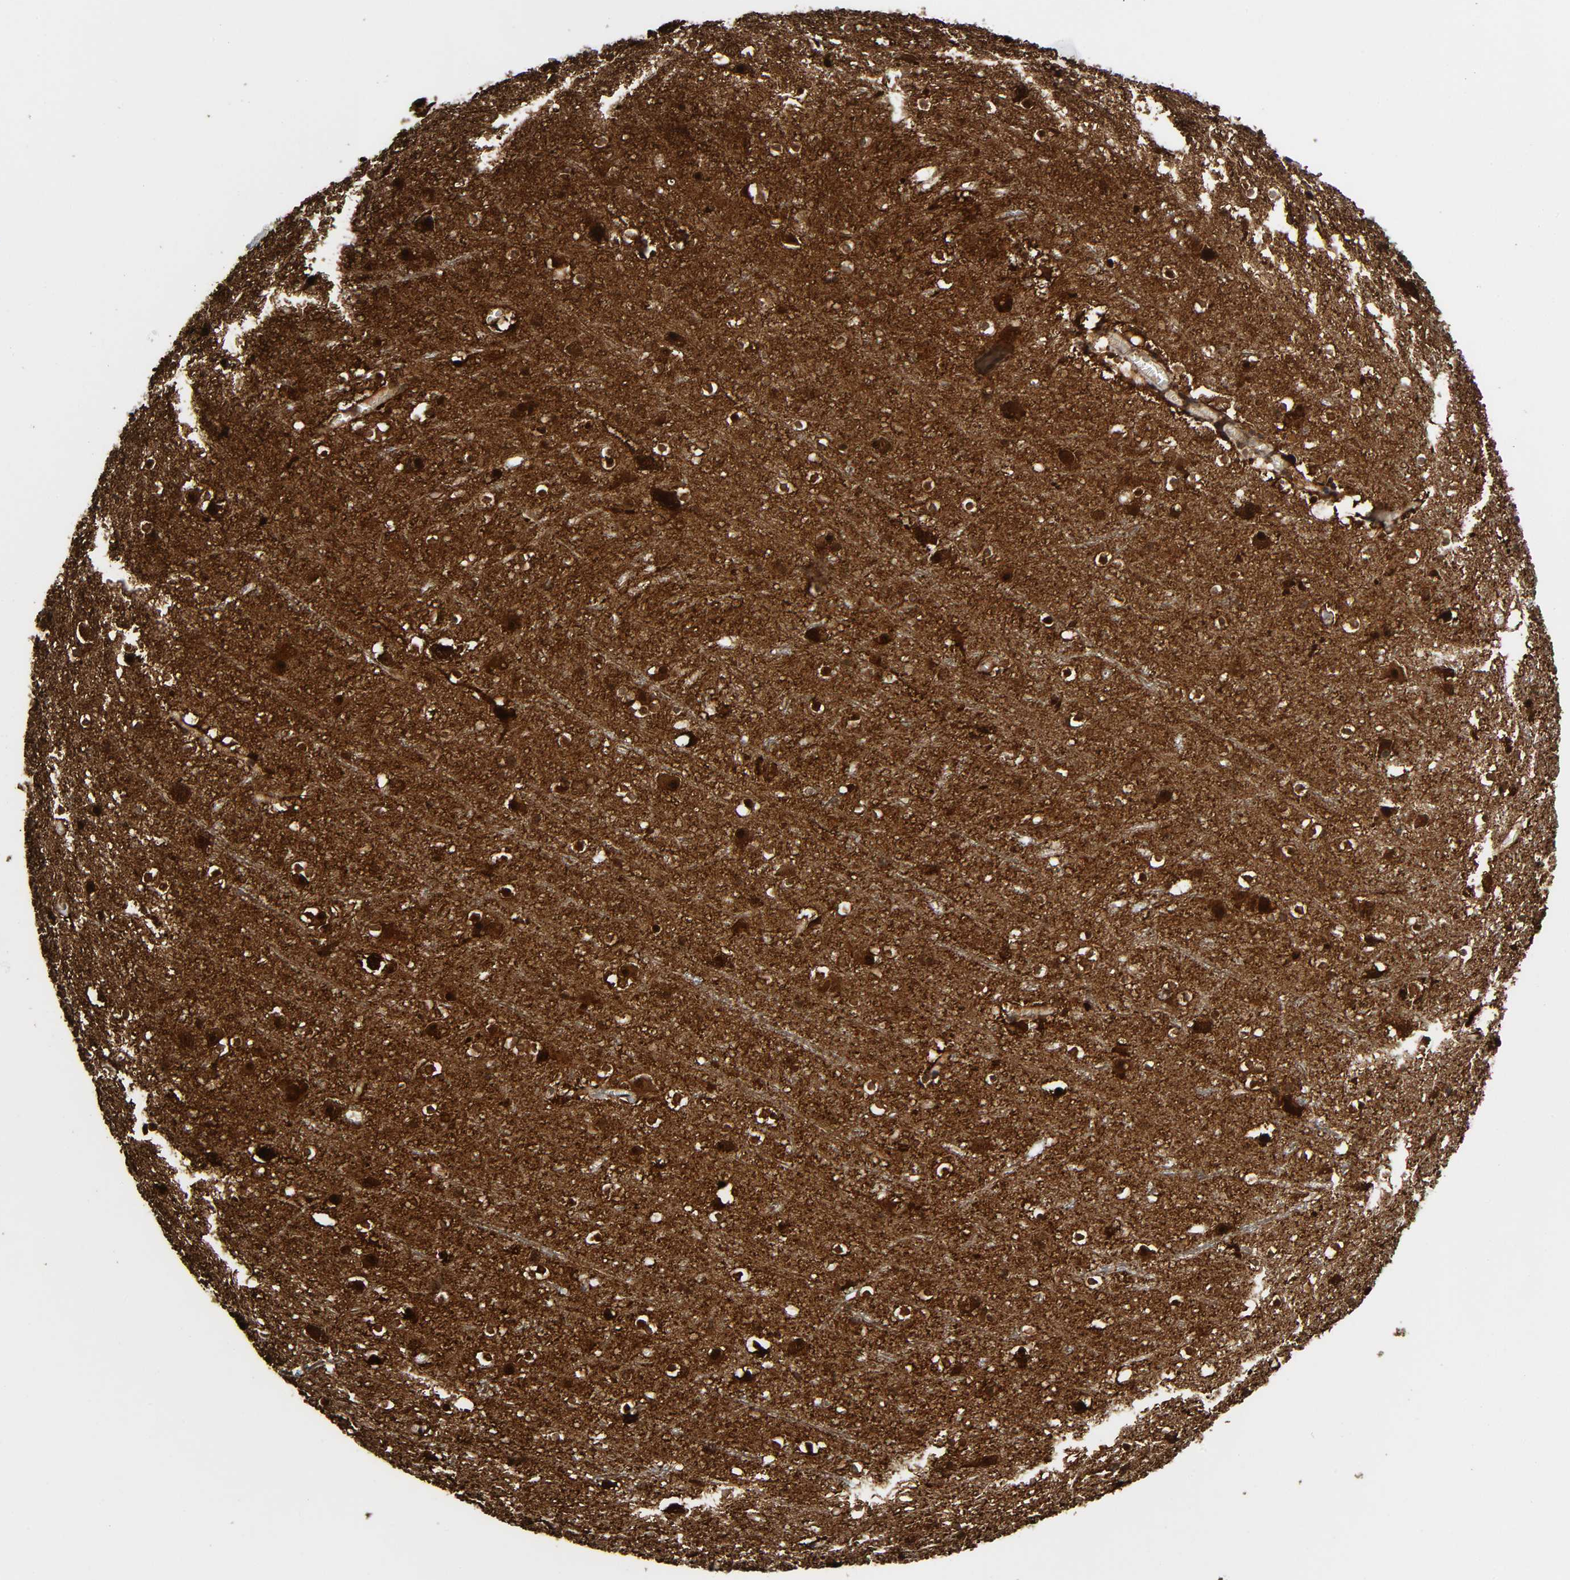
{"staining": {"intensity": "moderate", "quantity": ">75%", "location": "cytoplasmic/membranous"}, "tissue": "cerebral cortex", "cell_type": "Endothelial cells", "image_type": "normal", "snomed": [{"axis": "morphology", "description": "Normal tissue, NOS"}, {"axis": "topography", "description": "Cerebral cortex"}], "caption": "IHC of benign cerebral cortex displays medium levels of moderate cytoplasmic/membranous expression in approximately >75% of endothelial cells. (Stains: DAB in brown, nuclei in blue, Microscopy: brightfield microscopy at high magnification).", "gene": "MAPK1", "patient": {"sex": "male", "age": 45}}